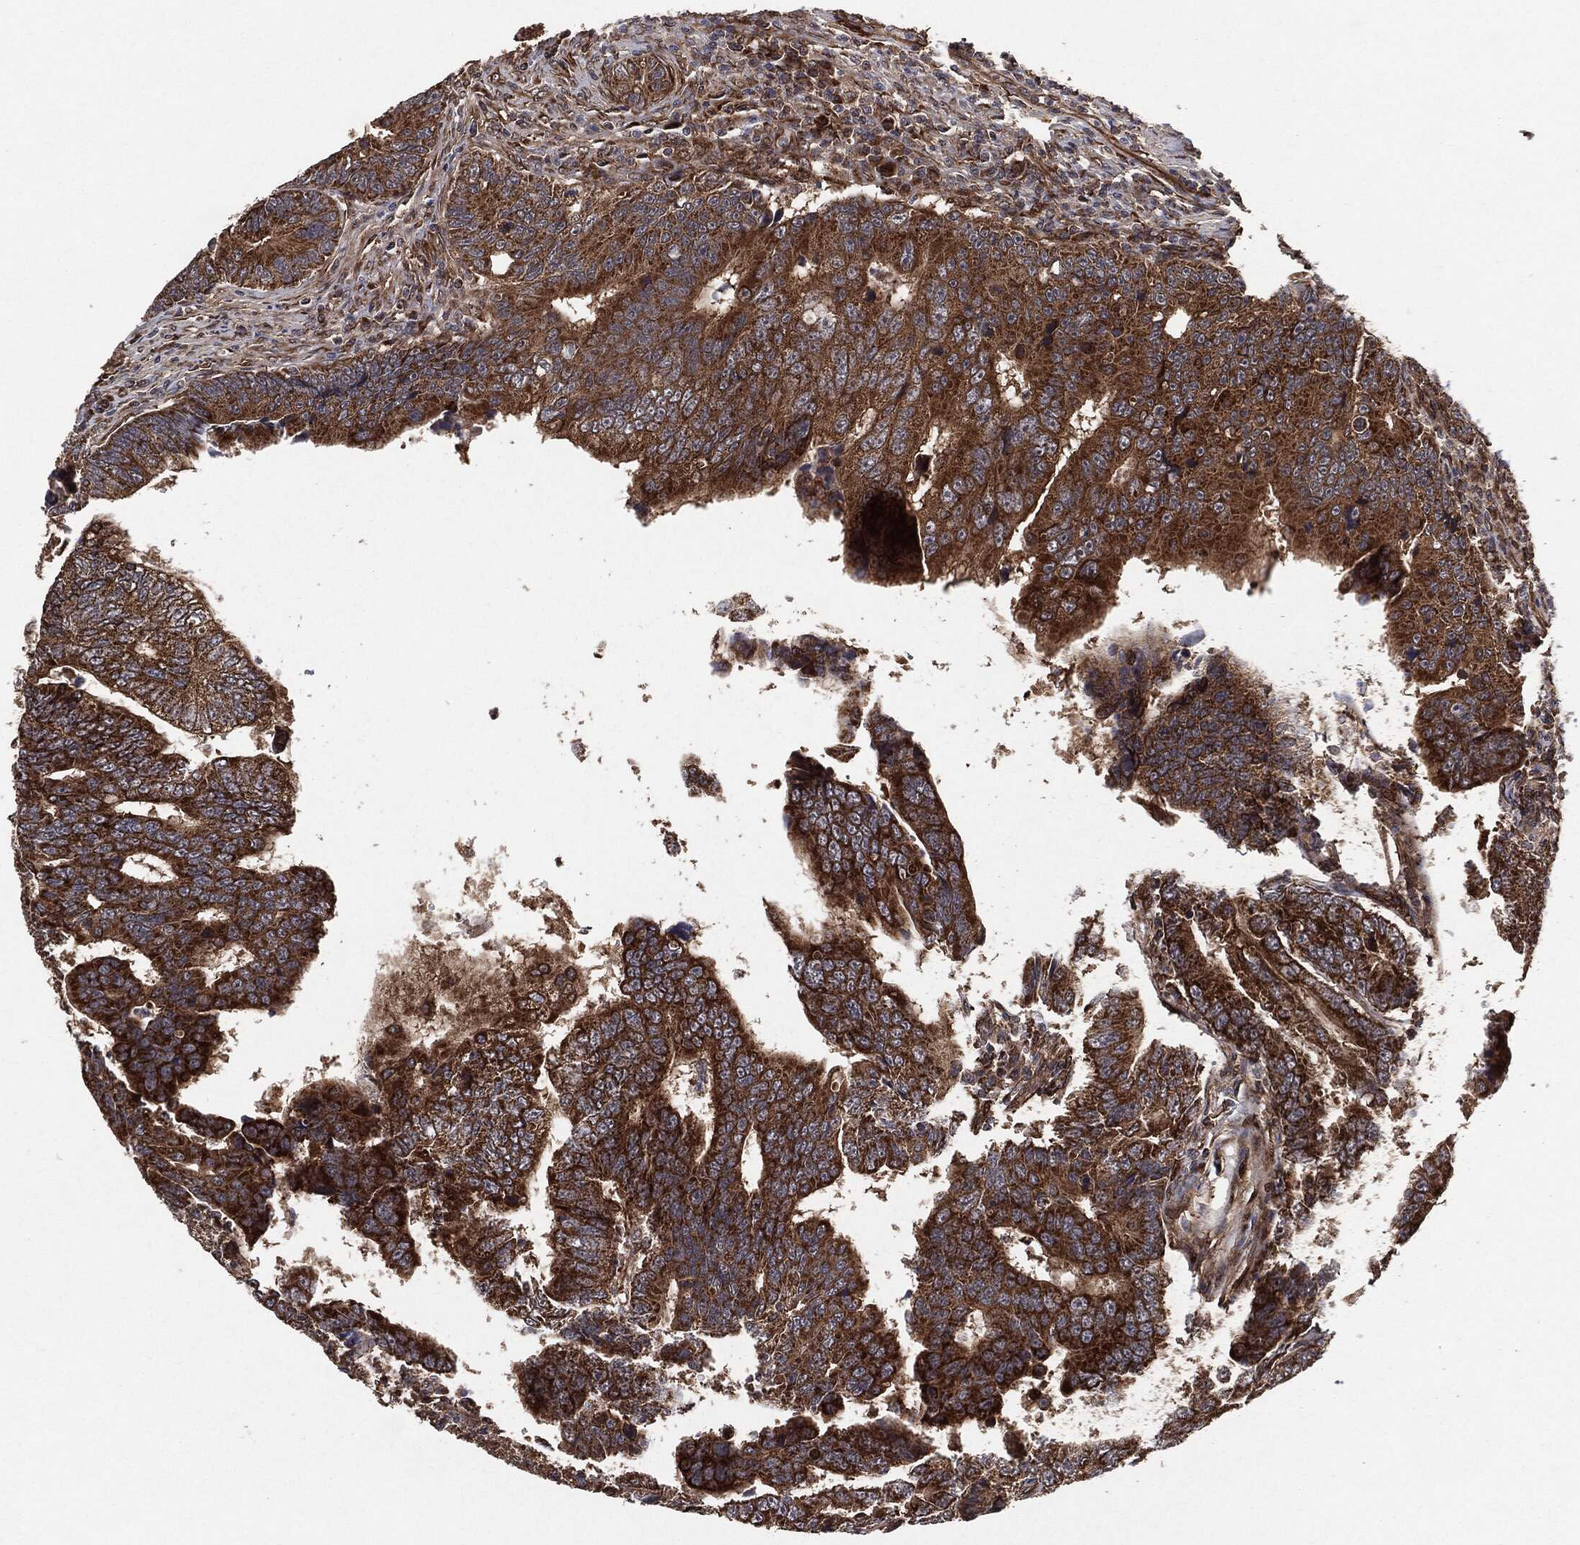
{"staining": {"intensity": "strong", "quantity": ">75%", "location": "cytoplasmic/membranous"}, "tissue": "colorectal cancer", "cell_type": "Tumor cells", "image_type": "cancer", "snomed": [{"axis": "morphology", "description": "Adenocarcinoma, NOS"}, {"axis": "topography", "description": "Colon"}], "caption": "A brown stain shows strong cytoplasmic/membranous positivity of a protein in human colorectal cancer tumor cells.", "gene": "BCAR1", "patient": {"sex": "female", "age": 72}}